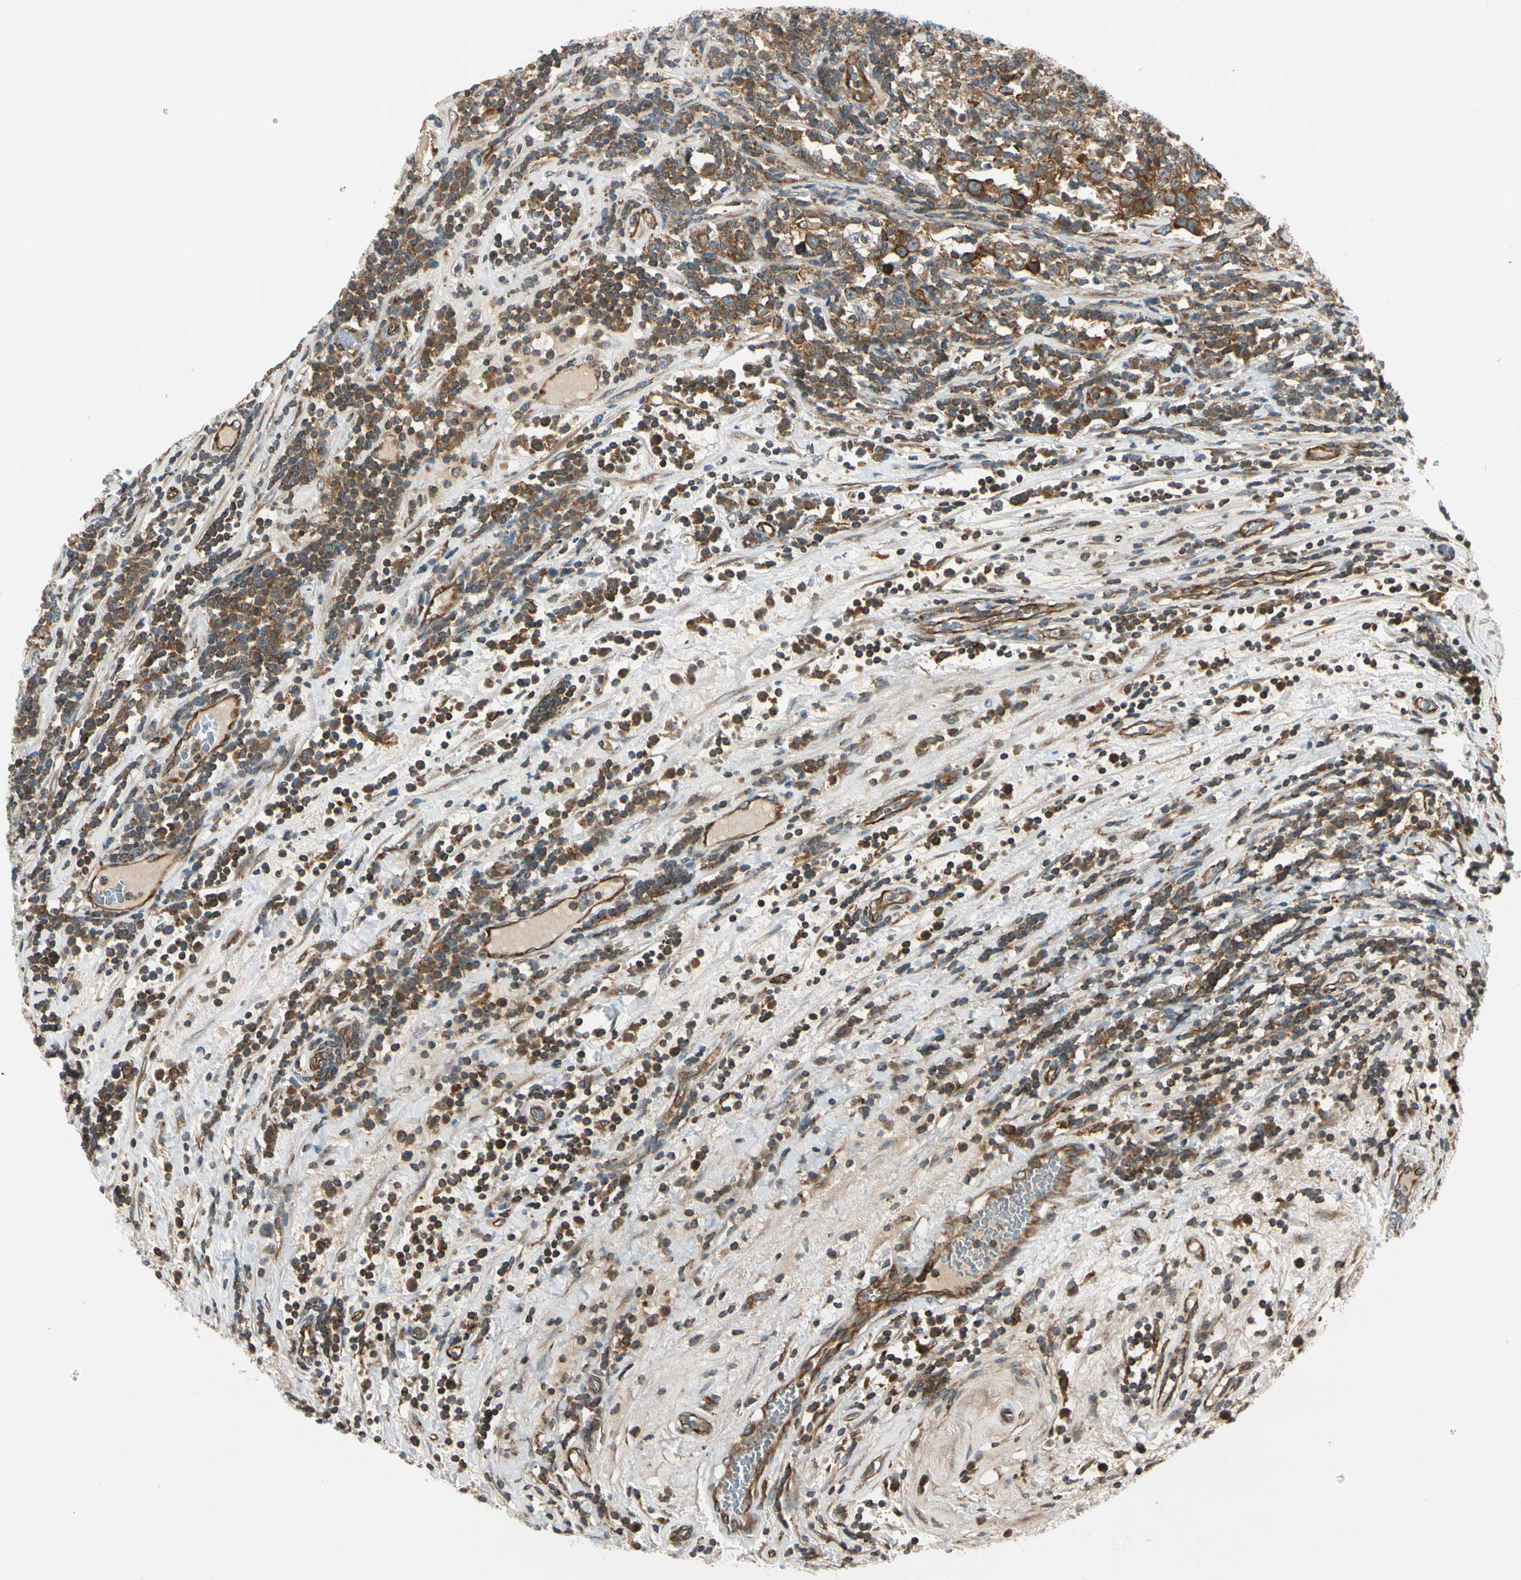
{"staining": {"intensity": "strong", "quantity": ">75%", "location": "cytoplasmic/membranous"}, "tissue": "testis cancer", "cell_type": "Tumor cells", "image_type": "cancer", "snomed": [{"axis": "morphology", "description": "Seminoma, NOS"}, {"axis": "topography", "description": "Testis"}], "caption": "Immunohistochemical staining of testis seminoma shows strong cytoplasmic/membranous protein staining in approximately >75% of tumor cells.", "gene": "TRIO", "patient": {"sex": "male", "age": 43}}